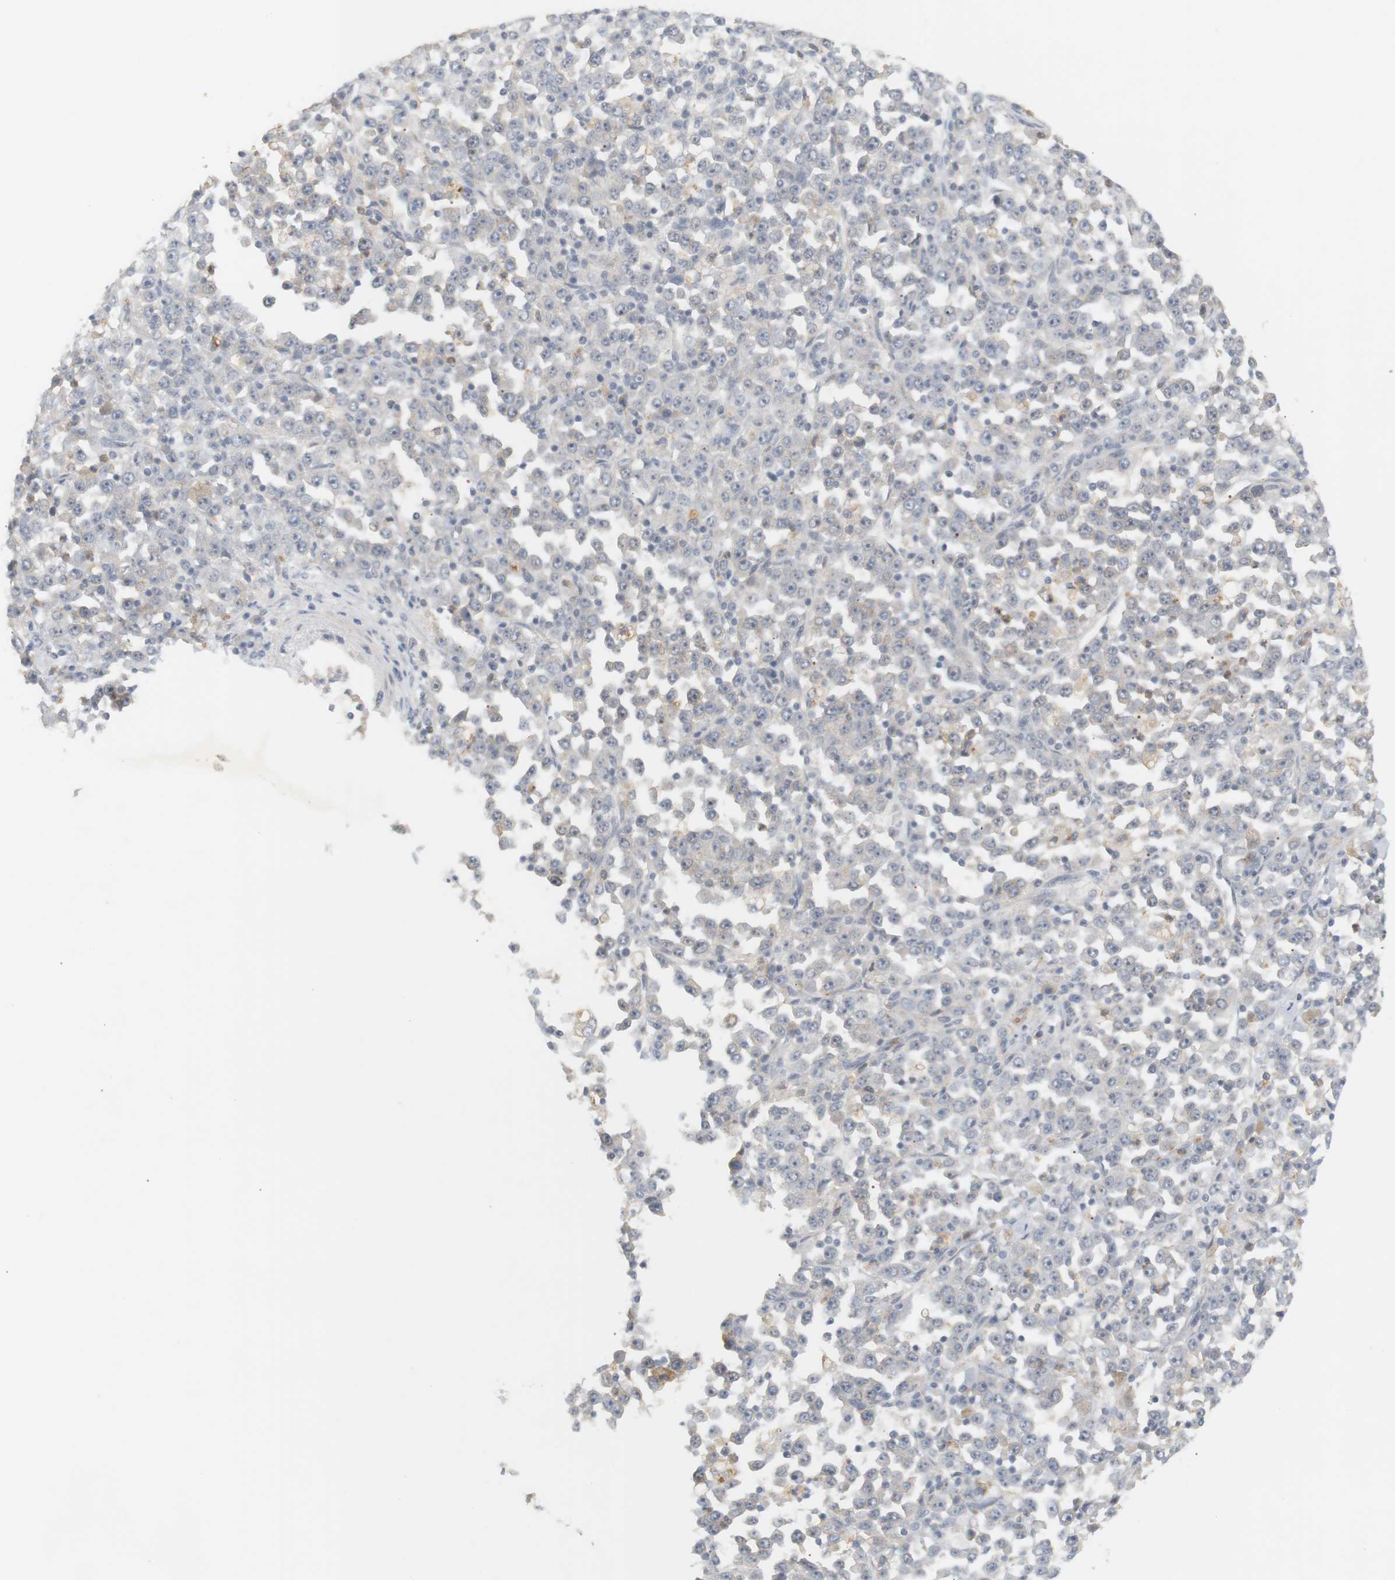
{"staining": {"intensity": "negative", "quantity": "none", "location": "none"}, "tissue": "stomach cancer", "cell_type": "Tumor cells", "image_type": "cancer", "snomed": [{"axis": "morphology", "description": "Normal tissue, NOS"}, {"axis": "morphology", "description": "Adenocarcinoma, NOS"}, {"axis": "topography", "description": "Stomach, upper"}, {"axis": "topography", "description": "Stomach"}], "caption": "Immunohistochemical staining of stomach cancer reveals no significant staining in tumor cells.", "gene": "RTN3", "patient": {"sex": "male", "age": 59}}